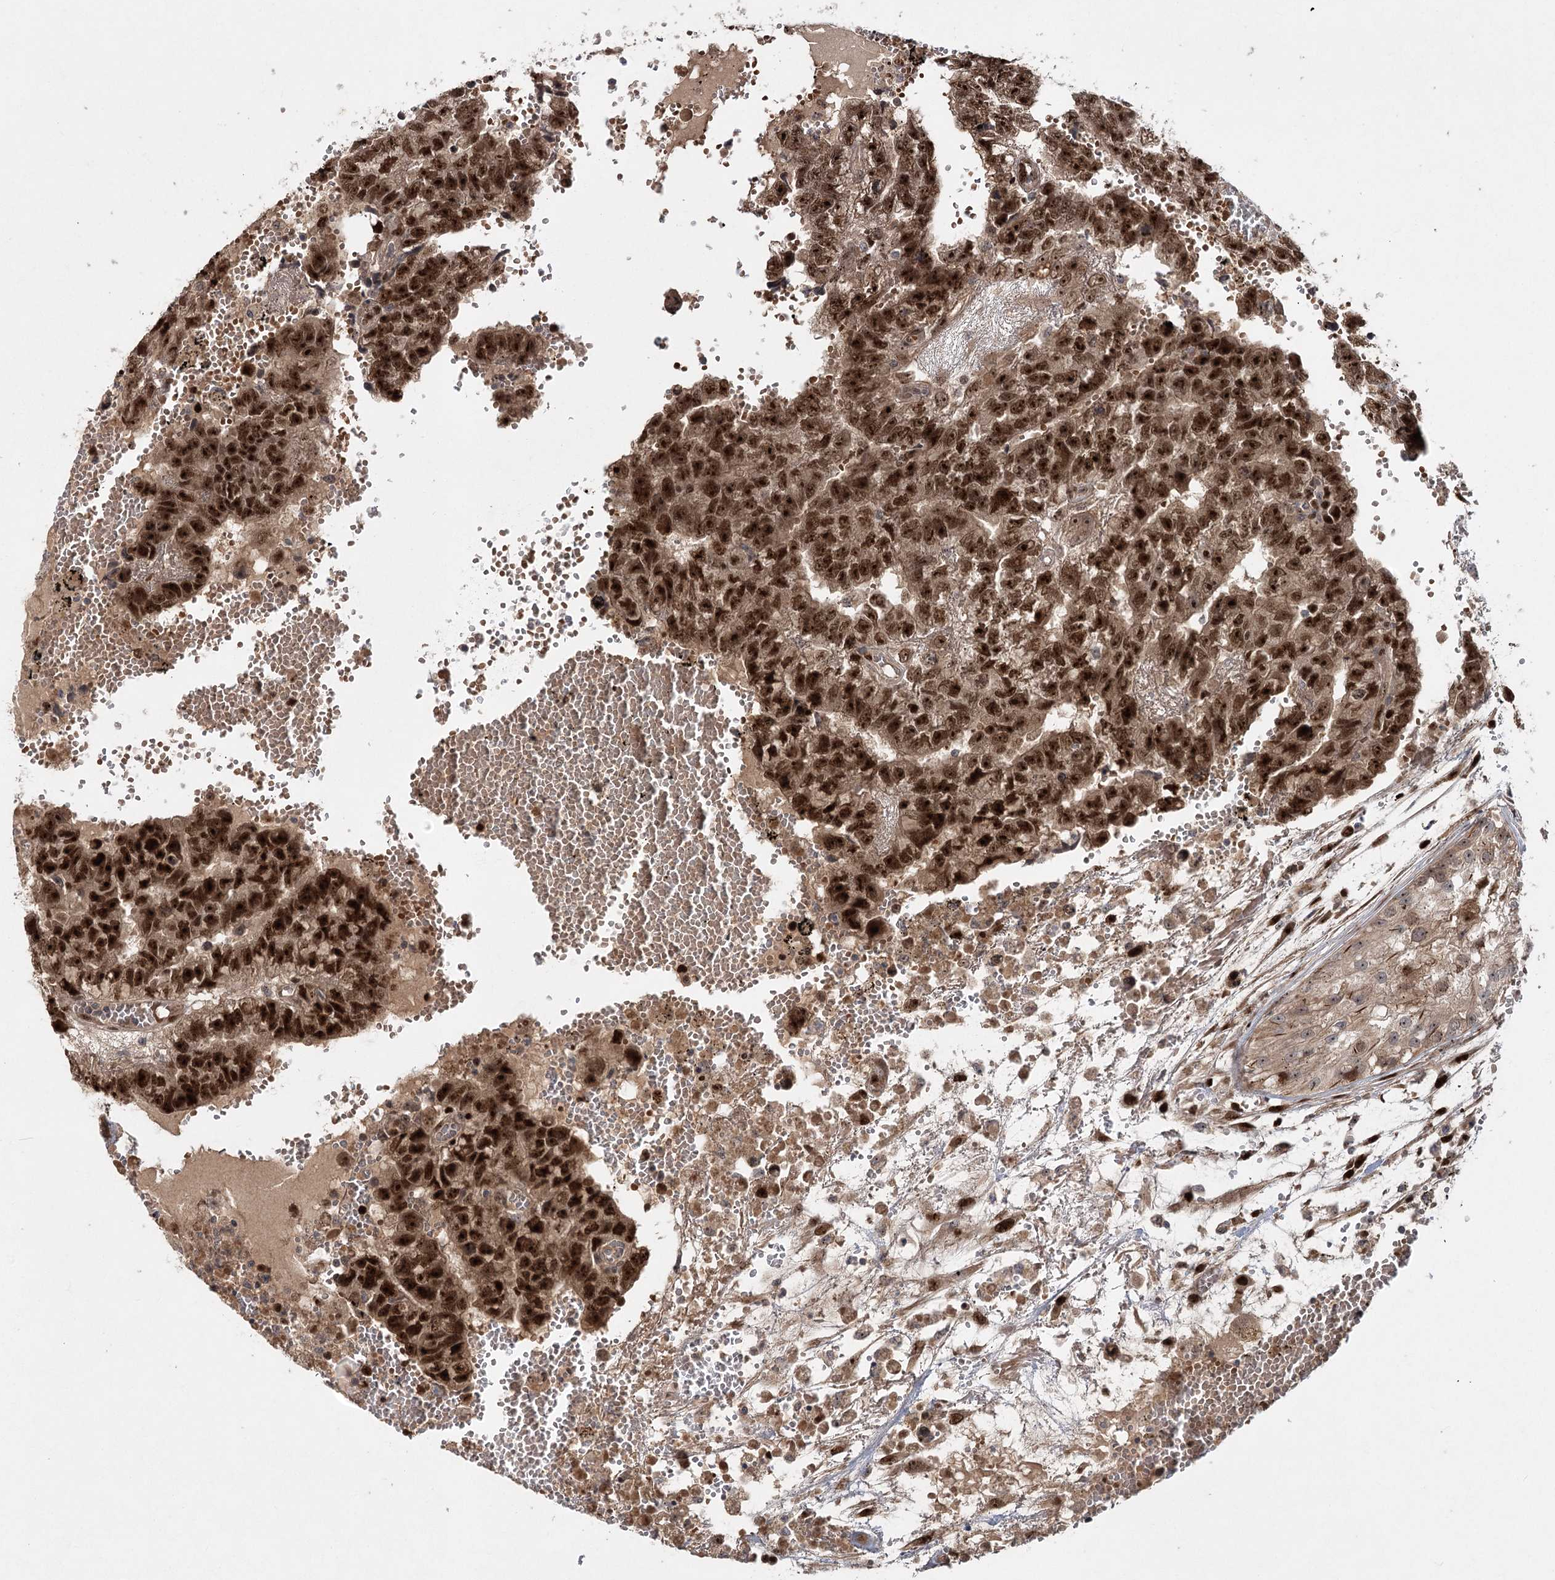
{"staining": {"intensity": "strong", "quantity": ">75%", "location": "nuclear"}, "tissue": "testis cancer", "cell_type": "Tumor cells", "image_type": "cancer", "snomed": [{"axis": "morphology", "description": "Carcinoma, Embryonal, NOS"}, {"axis": "topography", "description": "Testis"}], "caption": "This histopathology image demonstrates IHC staining of human testis cancer, with high strong nuclear expression in about >75% of tumor cells.", "gene": "PIK3C2A", "patient": {"sex": "male", "age": 25}}